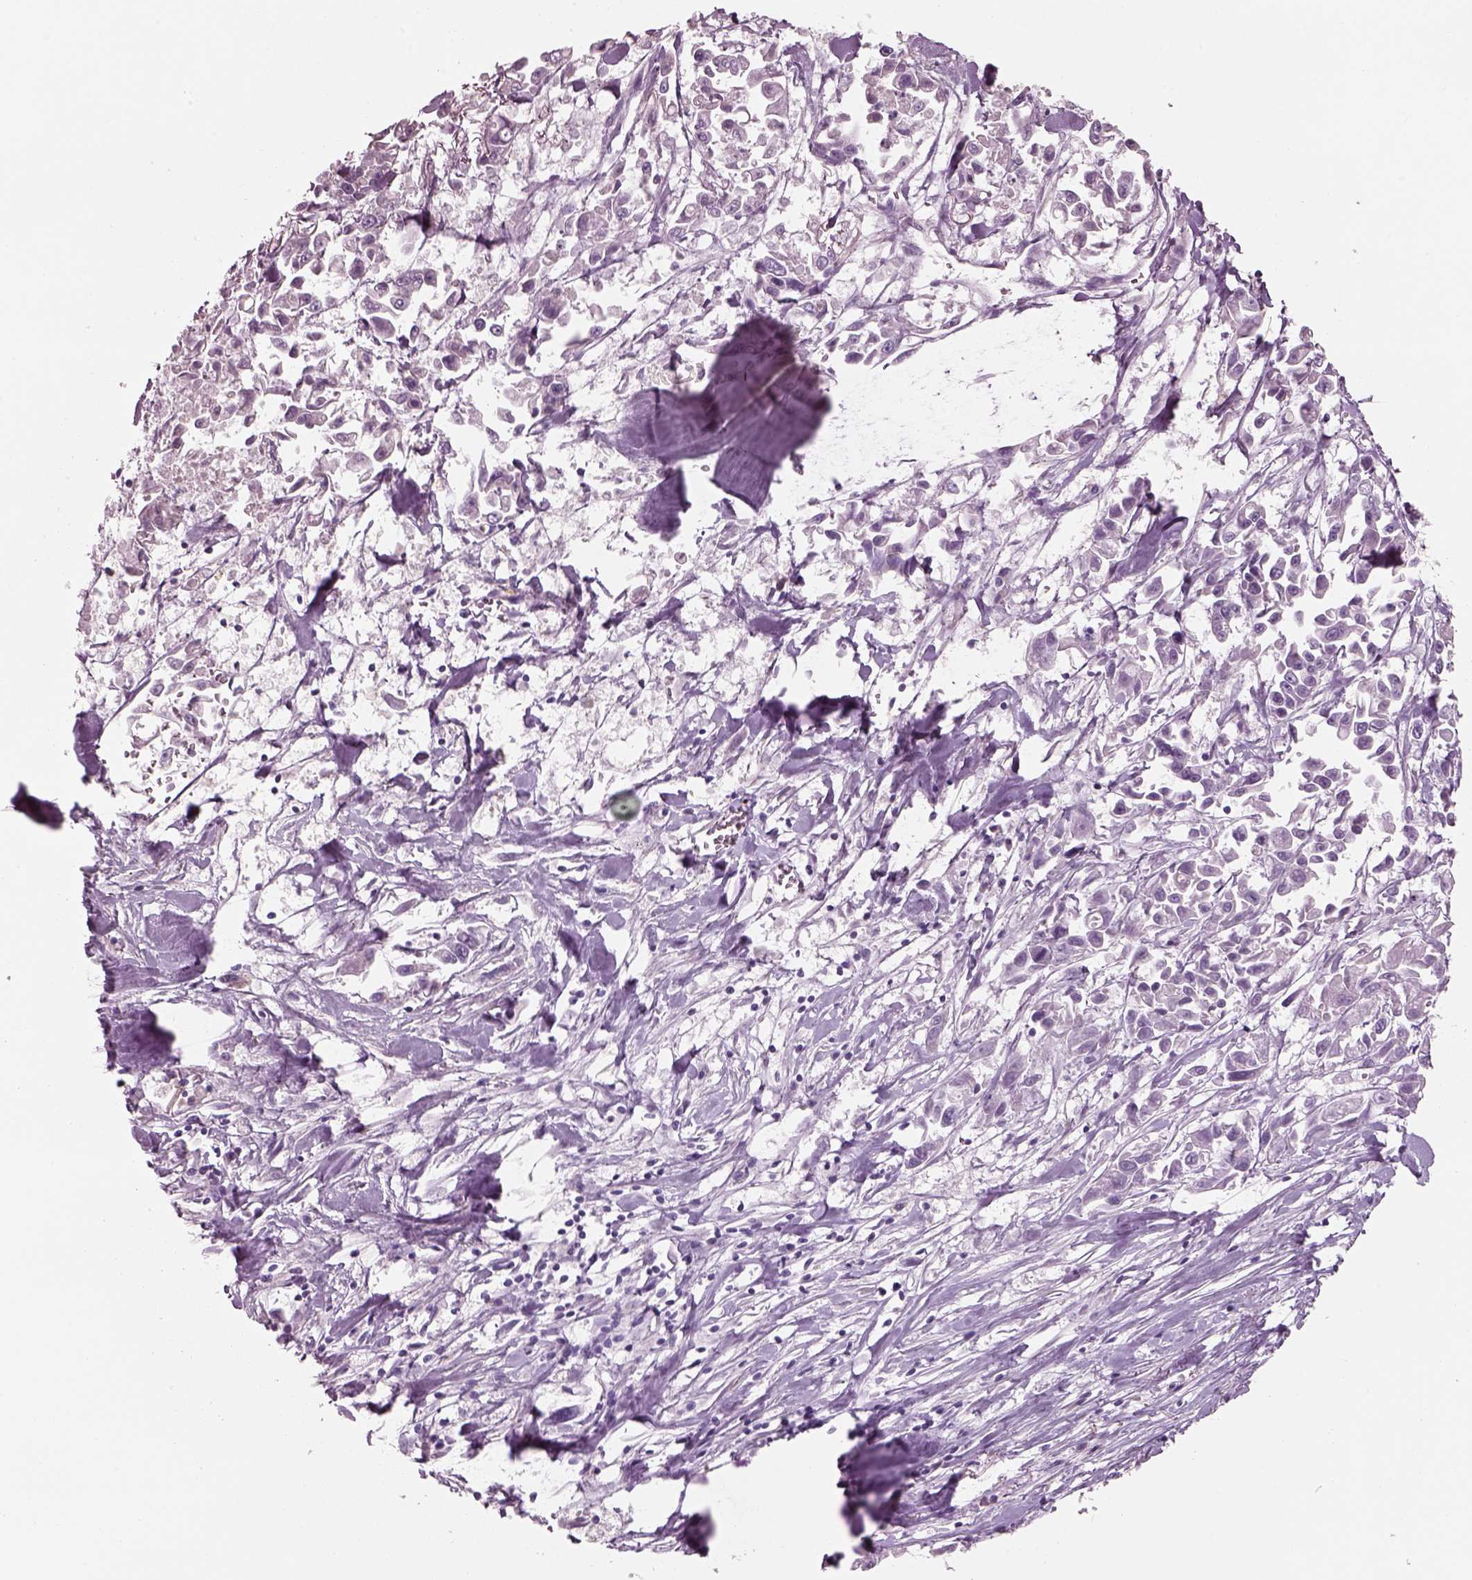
{"staining": {"intensity": "negative", "quantity": "none", "location": "none"}, "tissue": "pancreatic cancer", "cell_type": "Tumor cells", "image_type": "cancer", "snomed": [{"axis": "morphology", "description": "Adenocarcinoma, NOS"}, {"axis": "topography", "description": "Pancreas"}], "caption": "High magnification brightfield microscopy of pancreatic adenocarcinoma stained with DAB (3,3'-diaminobenzidine) (brown) and counterstained with hematoxylin (blue): tumor cells show no significant expression.", "gene": "SLC27A2", "patient": {"sex": "female", "age": 83}}